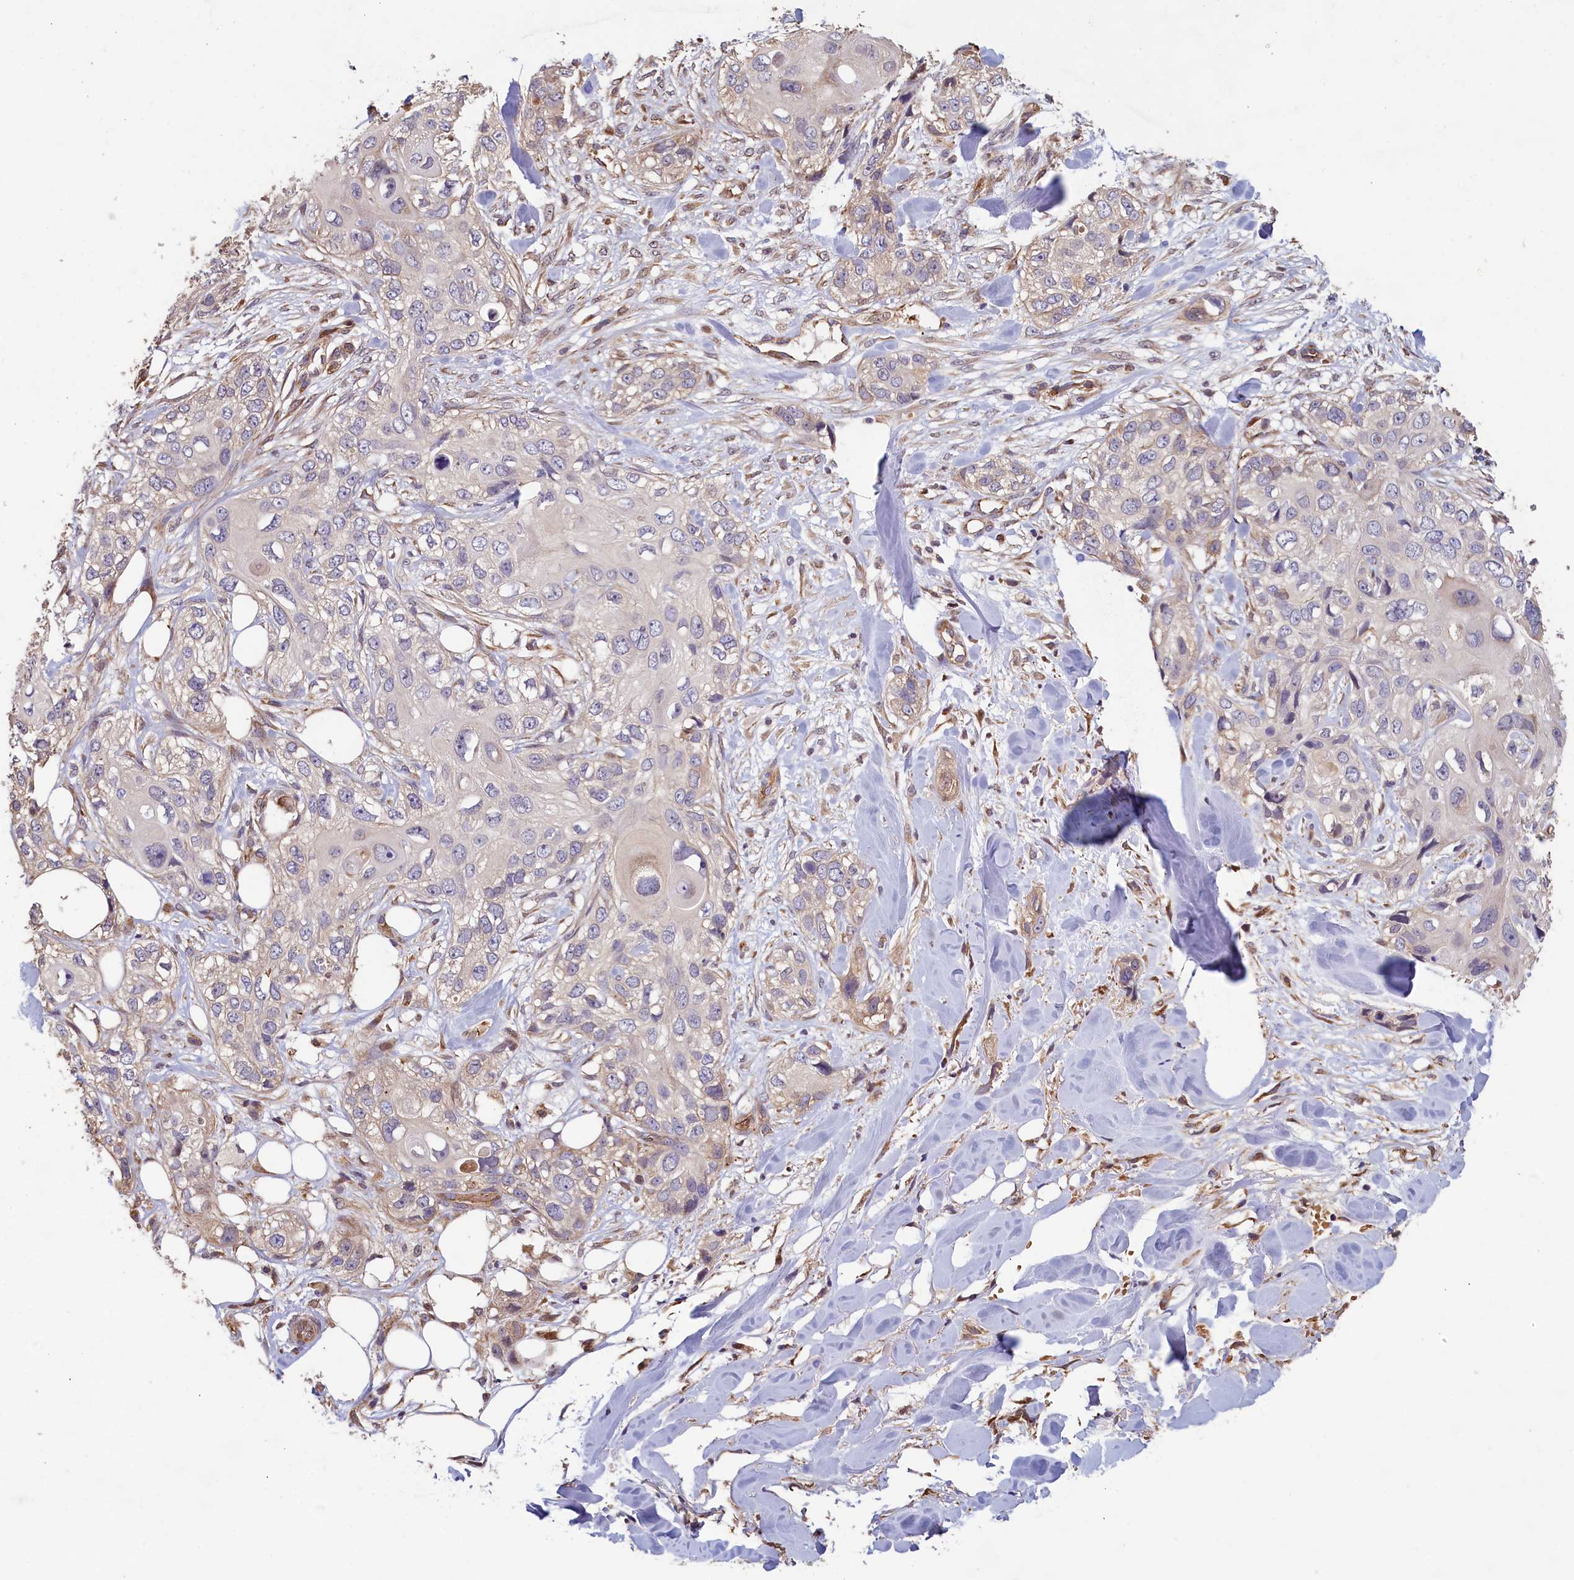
{"staining": {"intensity": "negative", "quantity": "none", "location": "none"}, "tissue": "skin cancer", "cell_type": "Tumor cells", "image_type": "cancer", "snomed": [{"axis": "morphology", "description": "Normal tissue, NOS"}, {"axis": "morphology", "description": "Squamous cell carcinoma, NOS"}, {"axis": "topography", "description": "Skin"}], "caption": "DAB (3,3'-diaminobenzidine) immunohistochemical staining of human skin cancer reveals no significant expression in tumor cells.", "gene": "ACSBG1", "patient": {"sex": "male", "age": 72}}